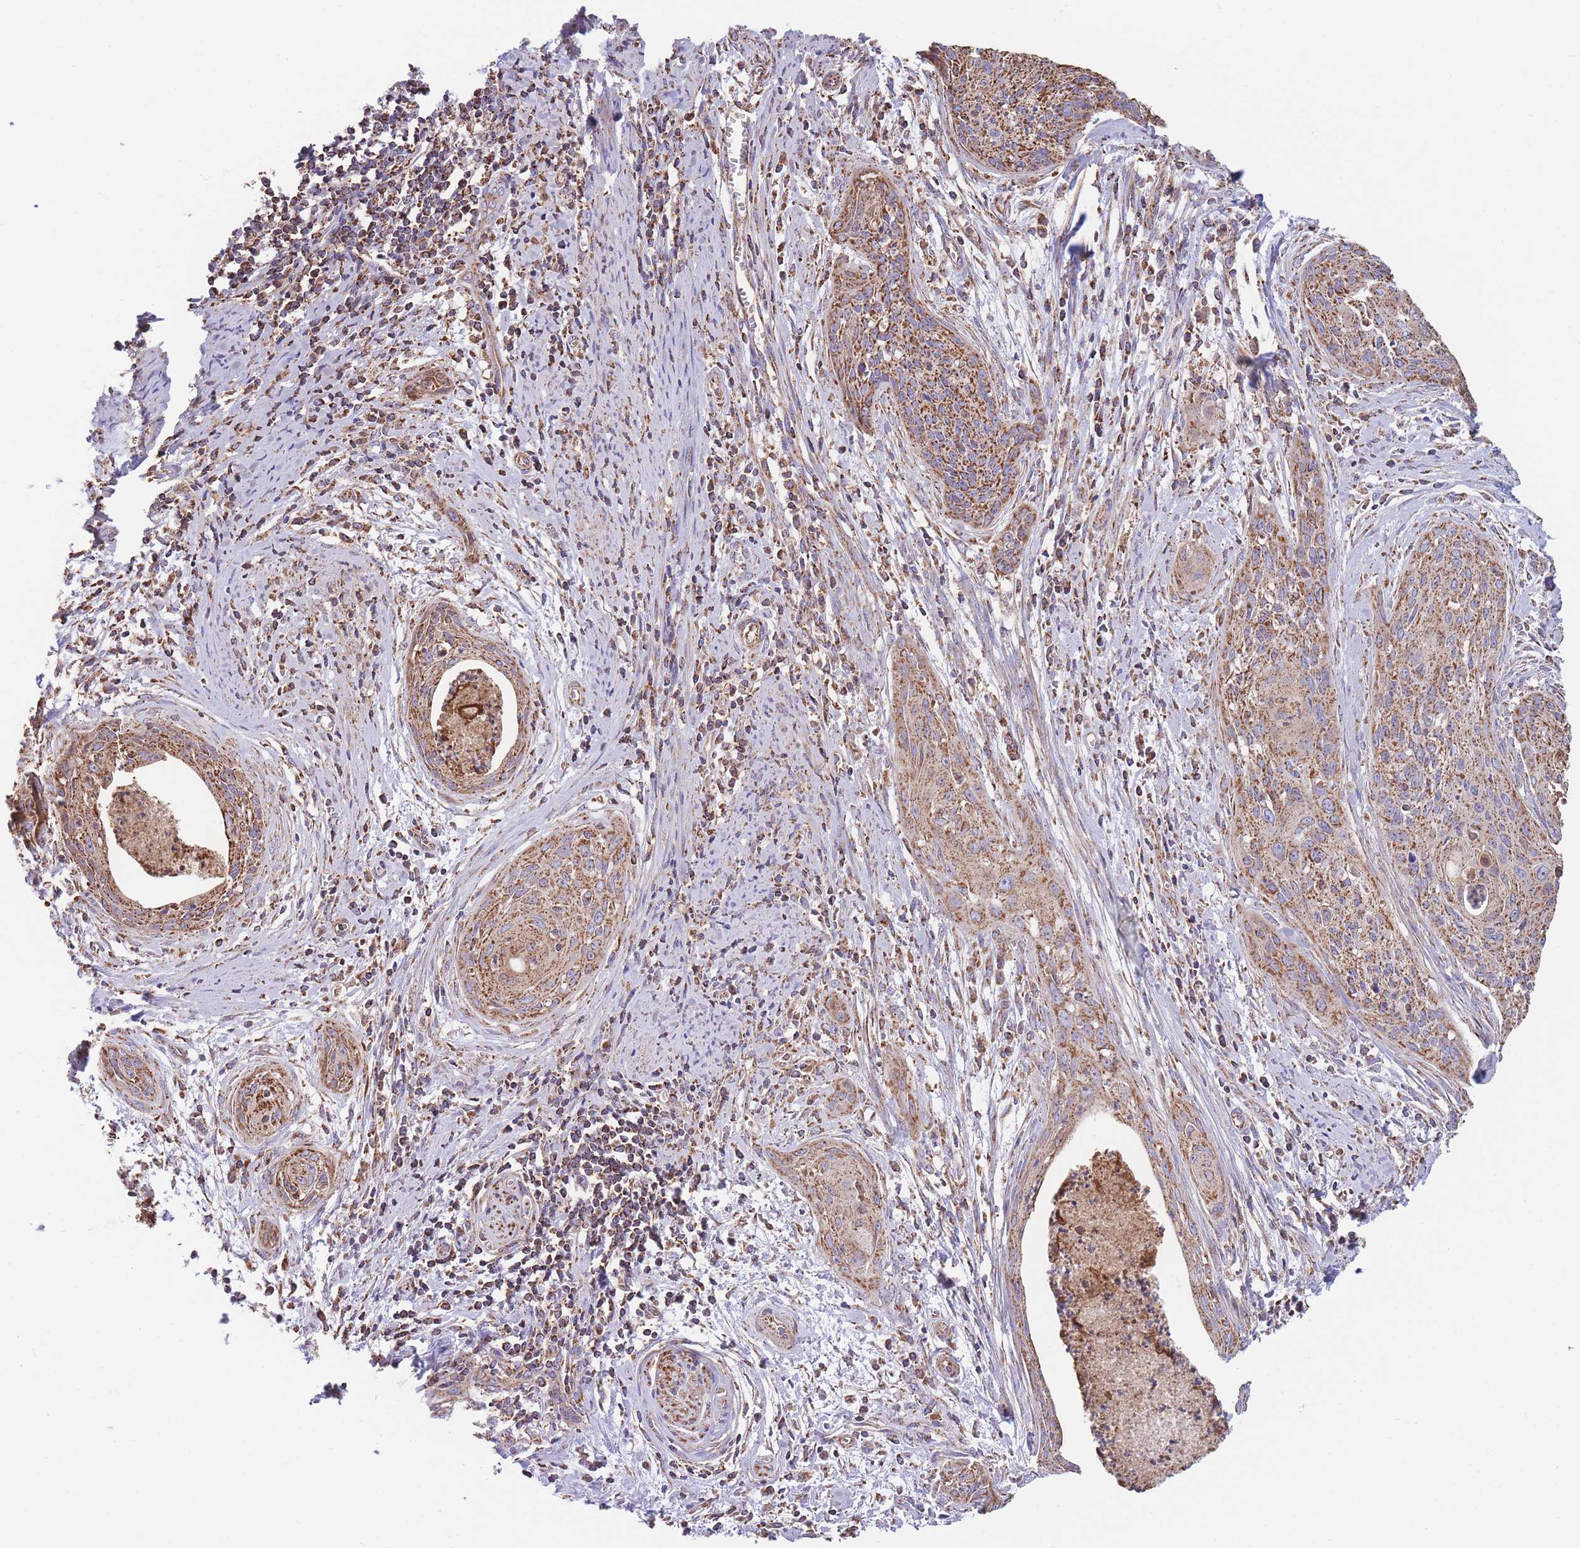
{"staining": {"intensity": "moderate", "quantity": ">75%", "location": "cytoplasmic/membranous"}, "tissue": "cervical cancer", "cell_type": "Tumor cells", "image_type": "cancer", "snomed": [{"axis": "morphology", "description": "Squamous cell carcinoma, NOS"}, {"axis": "topography", "description": "Cervix"}], "caption": "Cervical cancer (squamous cell carcinoma) stained with a brown dye exhibits moderate cytoplasmic/membranous positive positivity in about >75% of tumor cells.", "gene": "FKBP8", "patient": {"sex": "female", "age": 55}}